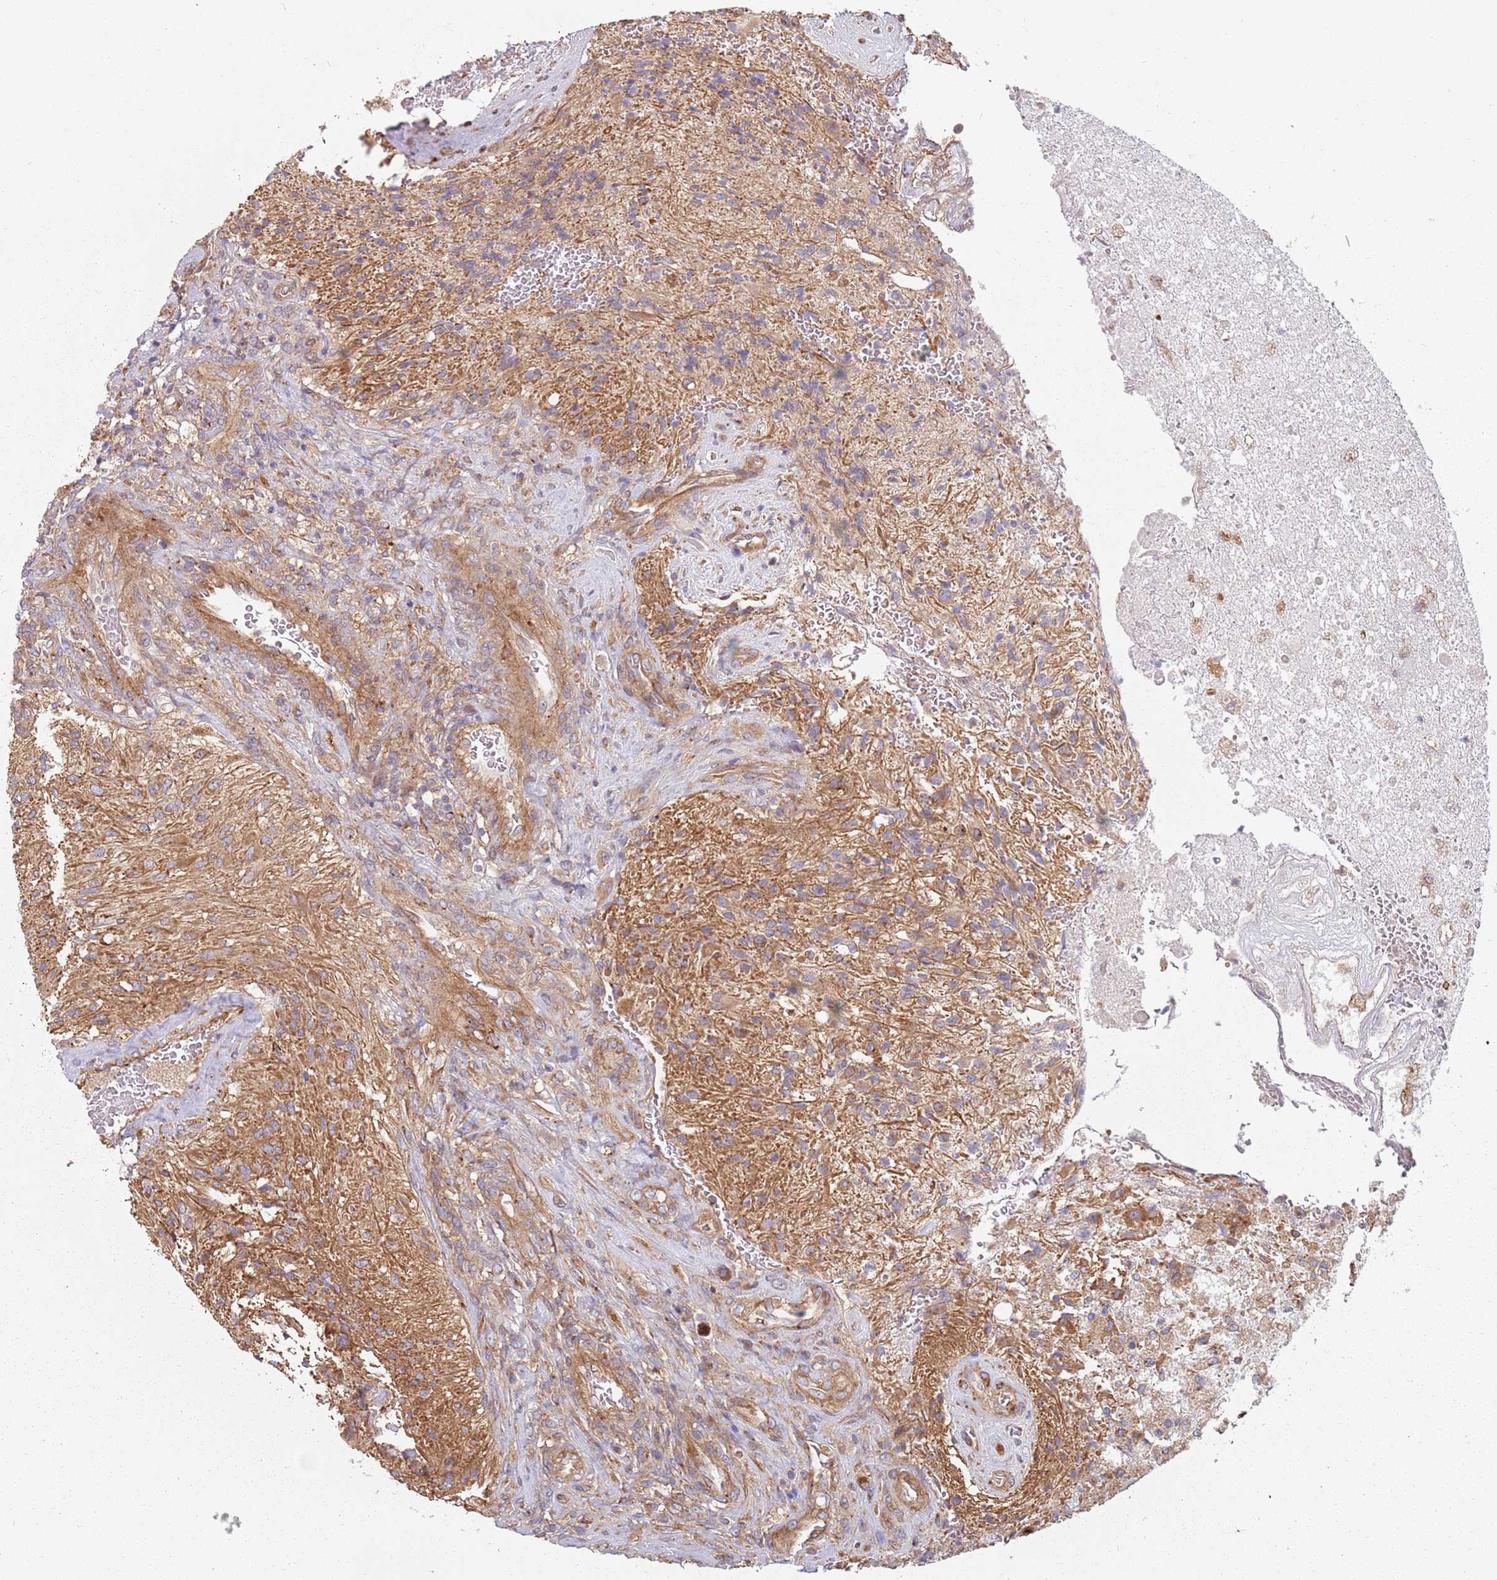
{"staining": {"intensity": "moderate", "quantity": ">75%", "location": "cytoplasmic/membranous"}, "tissue": "glioma", "cell_type": "Tumor cells", "image_type": "cancer", "snomed": [{"axis": "morphology", "description": "Glioma, malignant, High grade"}, {"axis": "topography", "description": "Brain"}], "caption": "Tumor cells display moderate cytoplasmic/membranous expression in about >75% of cells in glioma.", "gene": "SPDL1", "patient": {"sex": "male", "age": 56}}